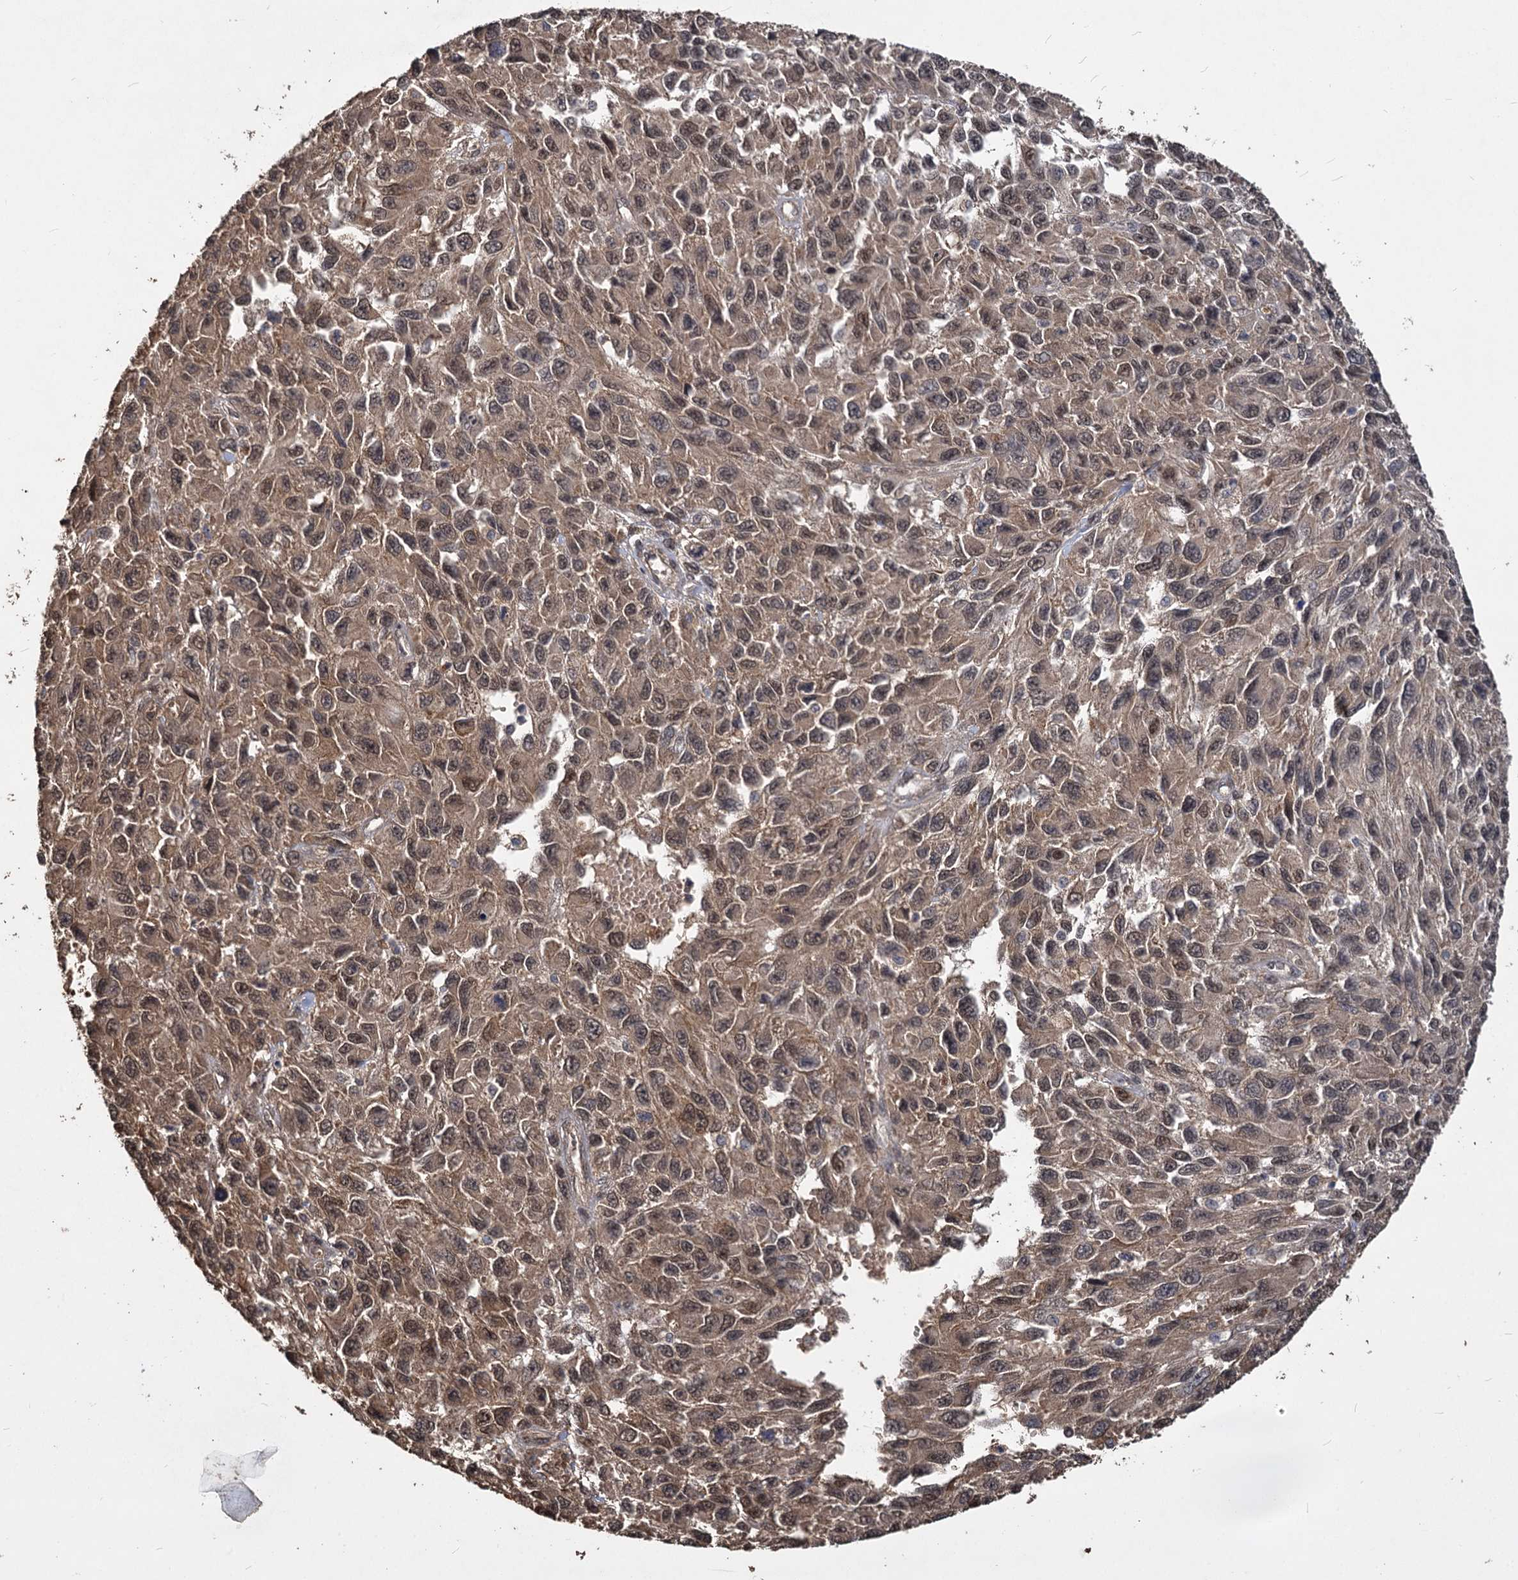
{"staining": {"intensity": "moderate", "quantity": ">75%", "location": "cytoplasmic/membranous,nuclear"}, "tissue": "melanoma", "cell_type": "Tumor cells", "image_type": "cancer", "snomed": [{"axis": "morphology", "description": "Normal tissue, NOS"}, {"axis": "morphology", "description": "Malignant melanoma, NOS"}, {"axis": "topography", "description": "Skin"}], "caption": "Immunohistochemical staining of human malignant melanoma displays medium levels of moderate cytoplasmic/membranous and nuclear protein expression in about >75% of tumor cells. The protein of interest is shown in brown color, while the nuclei are stained blue.", "gene": "VPS51", "patient": {"sex": "female", "age": 96}}